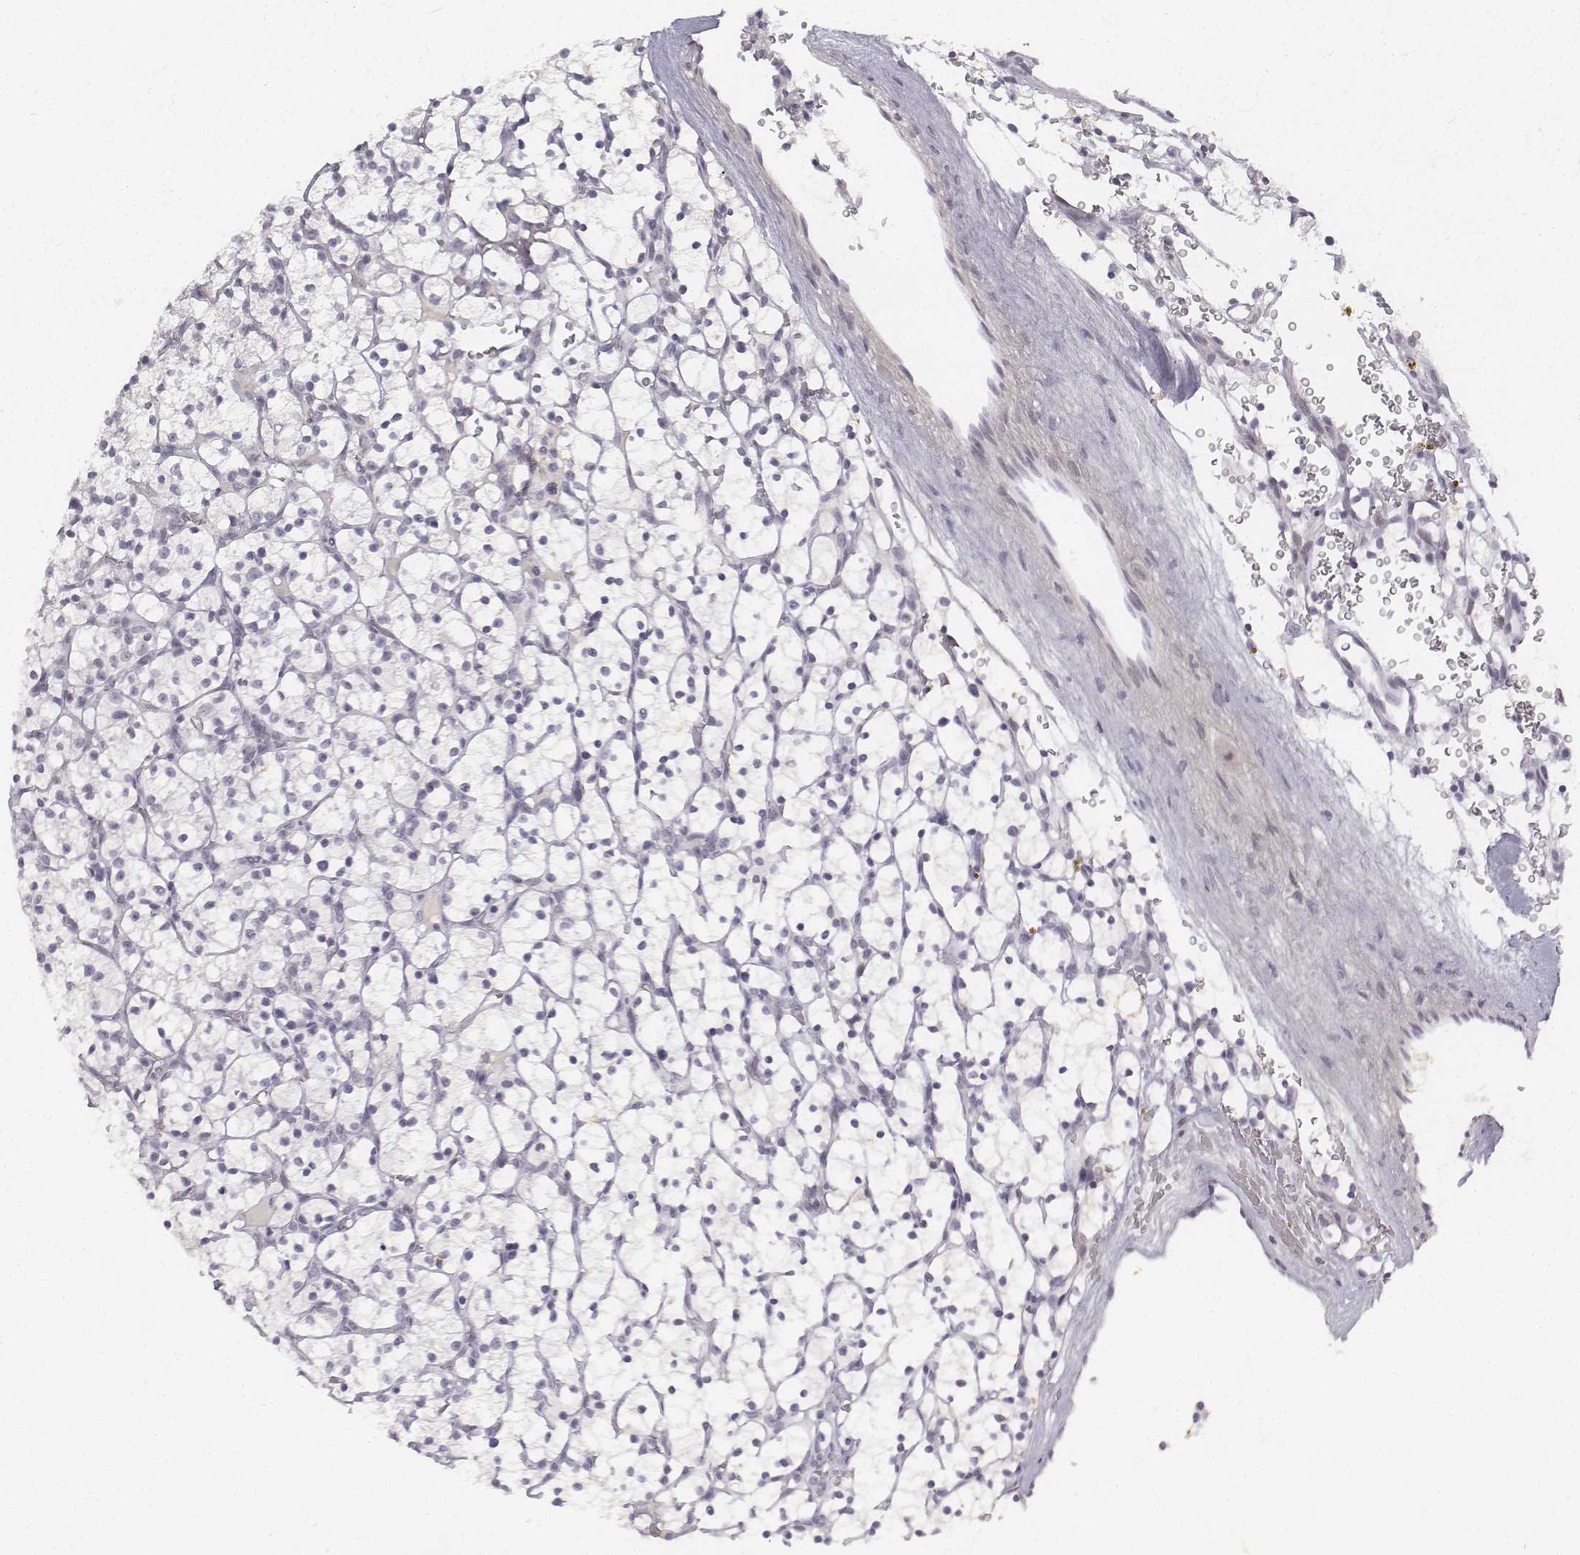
{"staining": {"intensity": "negative", "quantity": "none", "location": "none"}, "tissue": "renal cancer", "cell_type": "Tumor cells", "image_type": "cancer", "snomed": [{"axis": "morphology", "description": "Adenocarcinoma, NOS"}, {"axis": "topography", "description": "Kidney"}], "caption": "The image shows no significant positivity in tumor cells of renal adenocarcinoma.", "gene": "KRT84", "patient": {"sex": "female", "age": 64}}